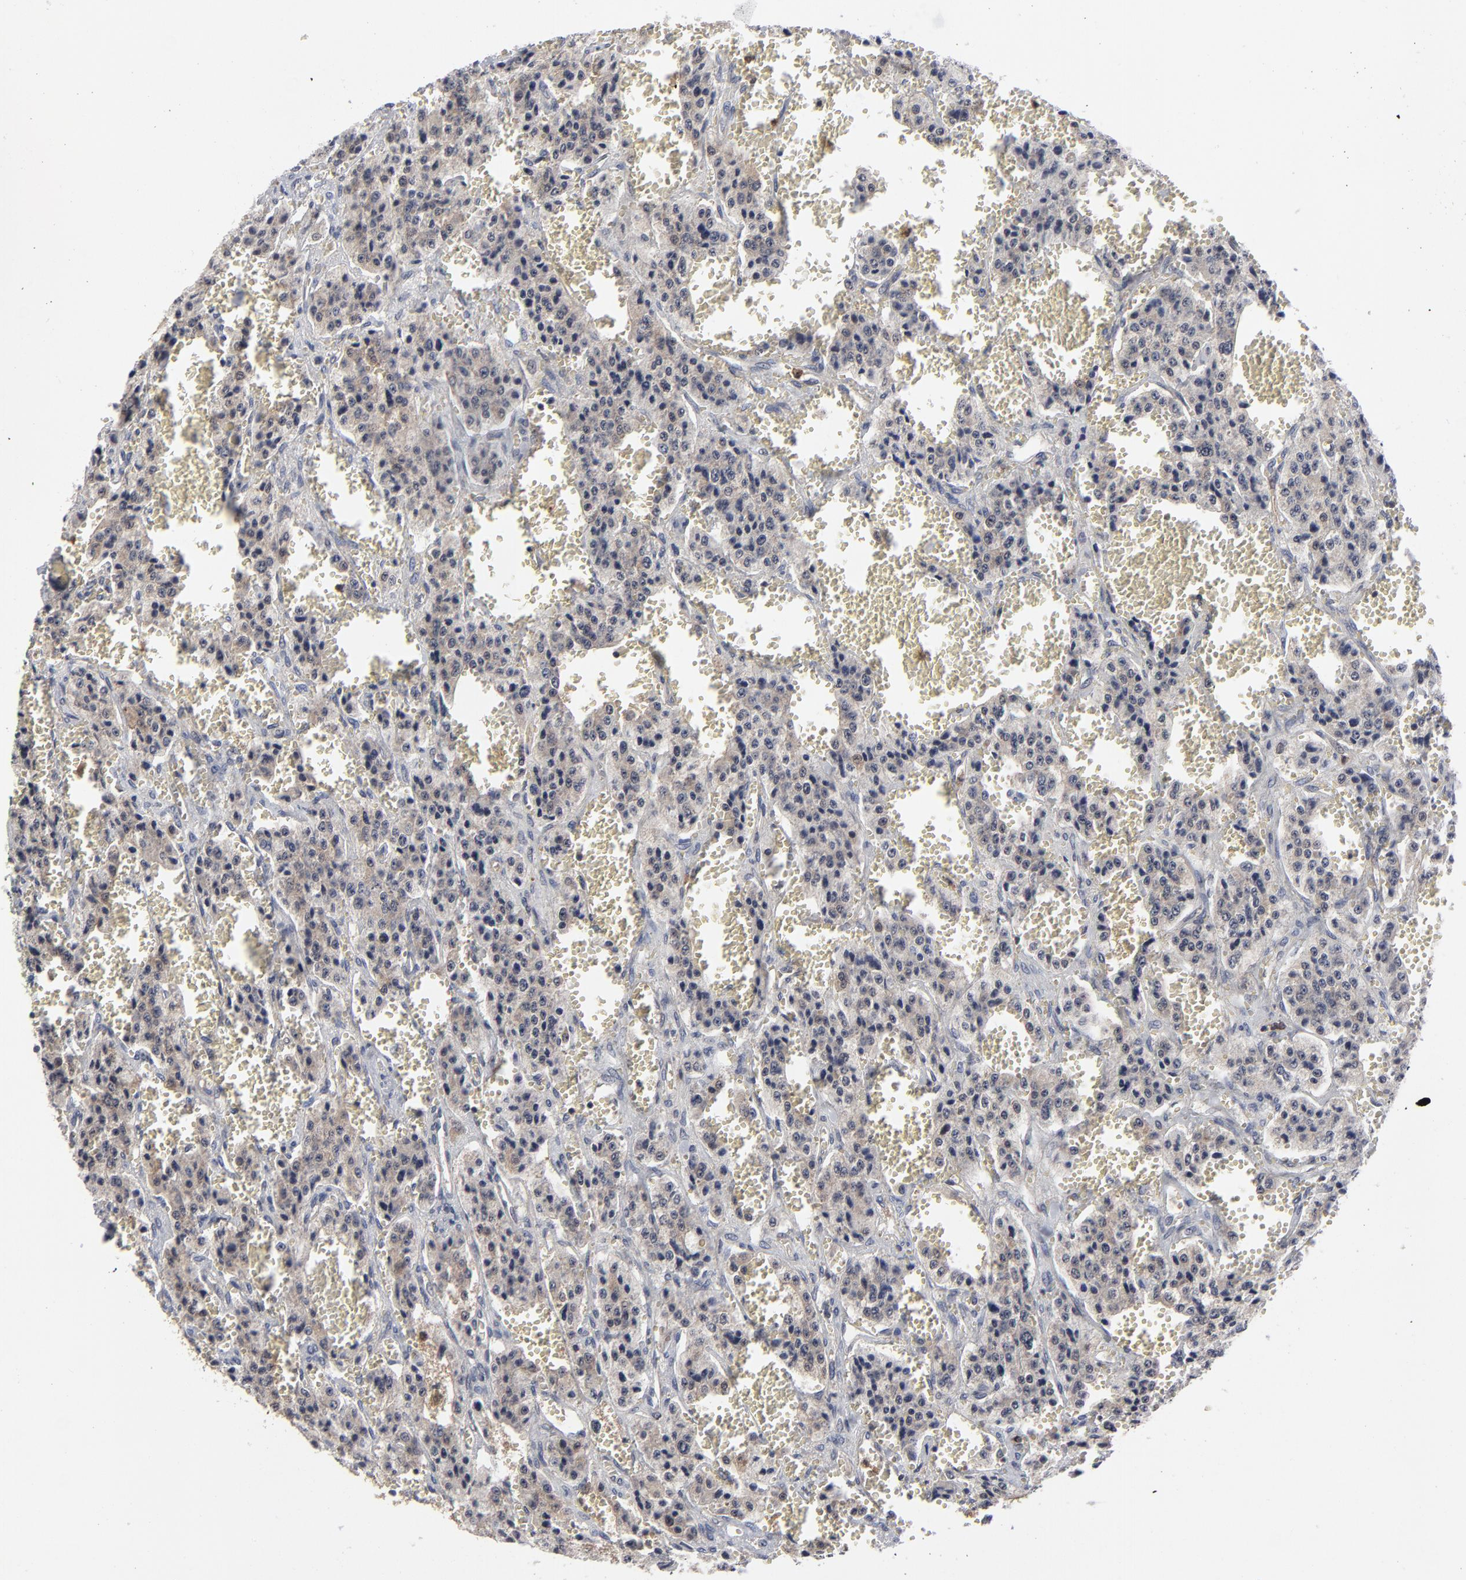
{"staining": {"intensity": "weak", "quantity": ">75%", "location": "cytoplasmic/membranous"}, "tissue": "carcinoid", "cell_type": "Tumor cells", "image_type": "cancer", "snomed": [{"axis": "morphology", "description": "Carcinoid, malignant, NOS"}, {"axis": "topography", "description": "Small intestine"}], "caption": "An image showing weak cytoplasmic/membranous expression in about >75% of tumor cells in carcinoid, as visualized by brown immunohistochemical staining.", "gene": "MAP2K1", "patient": {"sex": "male", "age": 52}}